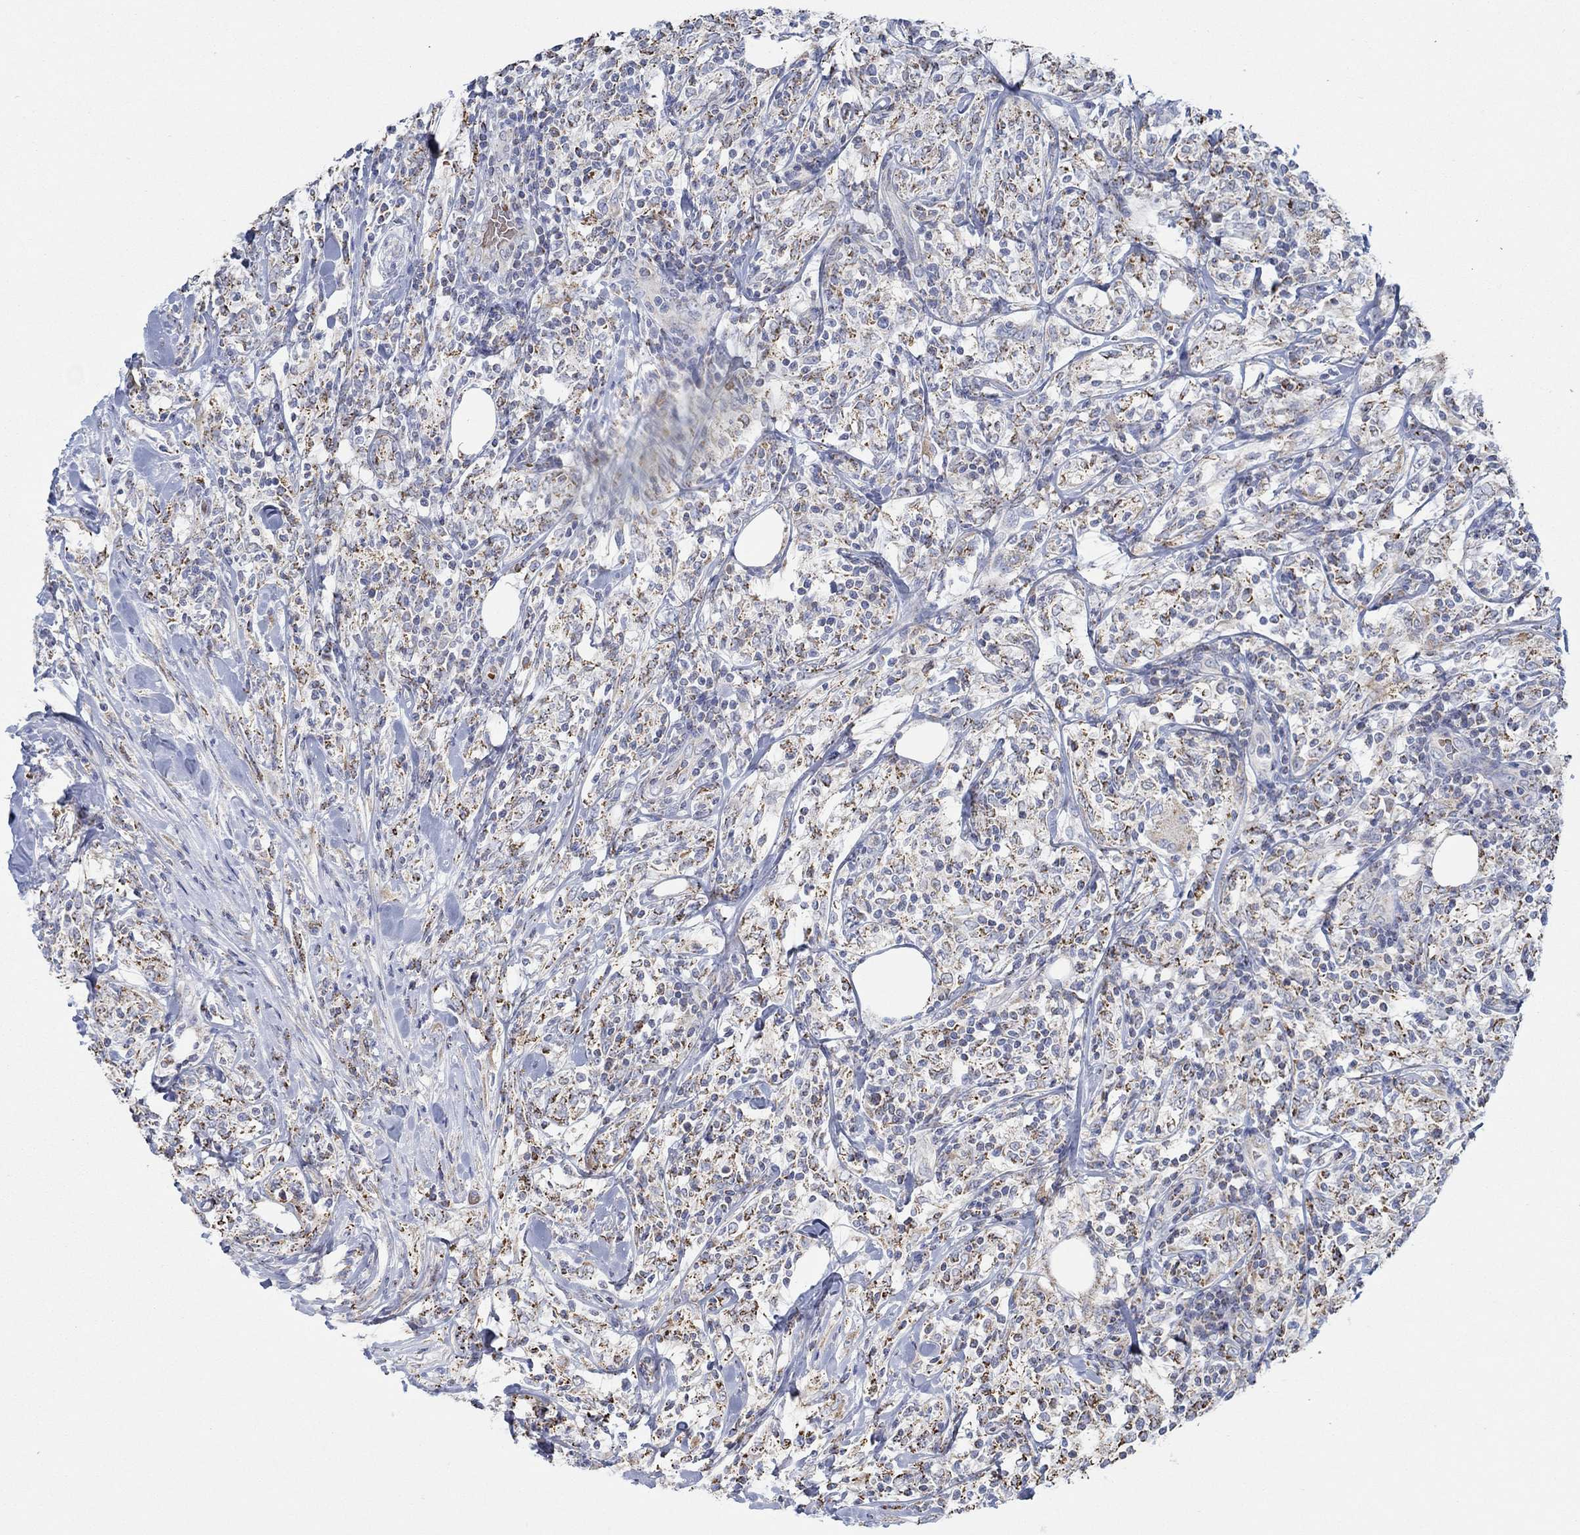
{"staining": {"intensity": "moderate", "quantity": "<25%", "location": "cytoplasmic/membranous"}, "tissue": "lymphoma", "cell_type": "Tumor cells", "image_type": "cancer", "snomed": [{"axis": "morphology", "description": "Malignant lymphoma, non-Hodgkin's type, High grade"}, {"axis": "topography", "description": "Lymph node"}], "caption": "Human malignant lymphoma, non-Hodgkin's type (high-grade) stained with a protein marker shows moderate staining in tumor cells.", "gene": "GLOD5", "patient": {"sex": "female", "age": 84}}